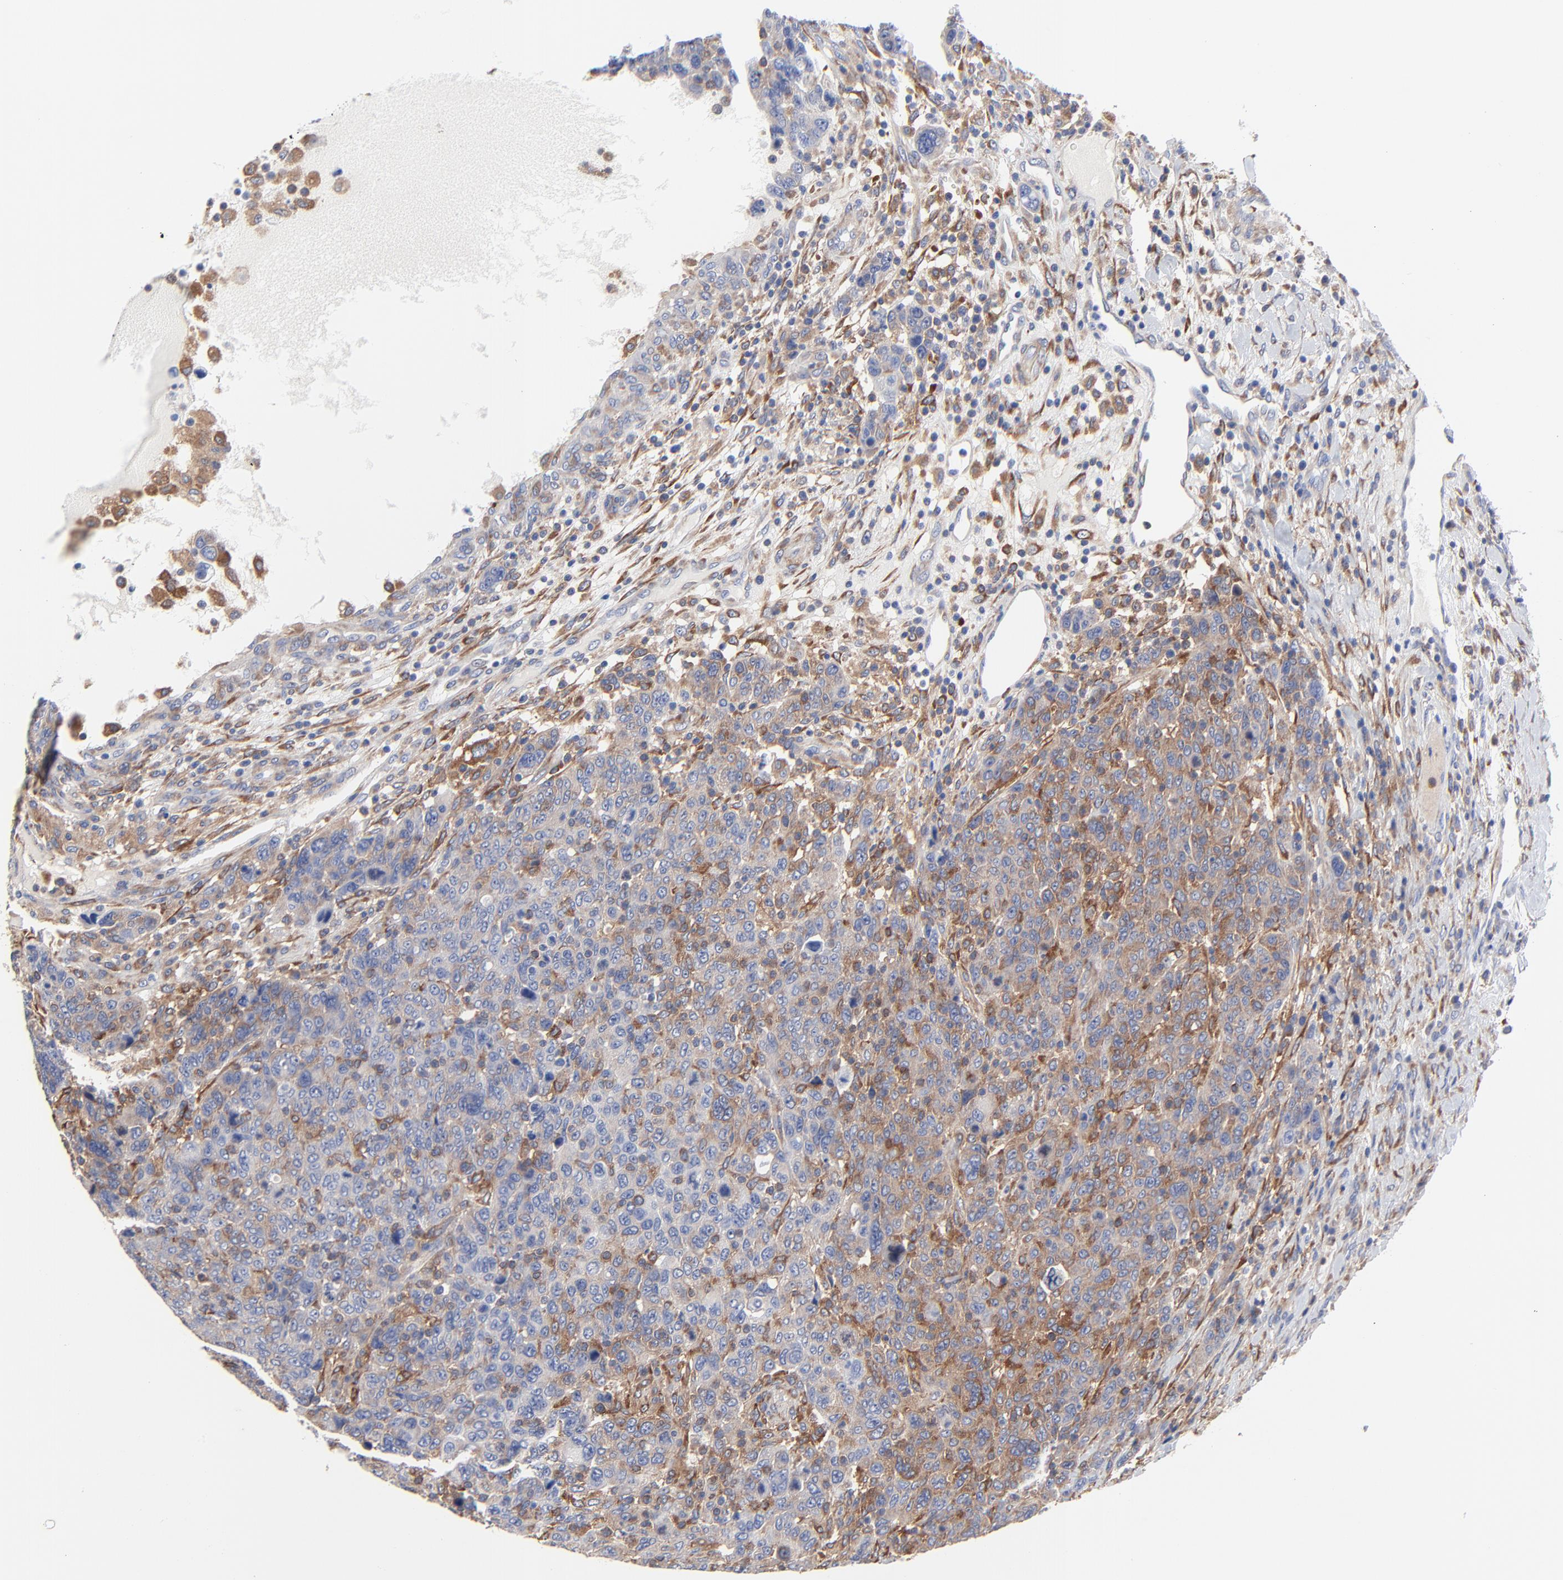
{"staining": {"intensity": "moderate", "quantity": "25%-75%", "location": "cytoplasmic/membranous"}, "tissue": "breast cancer", "cell_type": "Tumor cells", "image_type": "cancer", "snomed": [{"axis": "morphology", "description": "Duct carcinoma"}, {"axis": "topography", "description": "Breast"}], "caption": "Immunohistochemical staining of breast cancer (intraductal carcinoma) reveals moderate cytoplasmic/membranous protein expression in about 25%-75% of tumor cells.", "gene": "STAT2", "patient": {"sex": "female", "age": 37}}